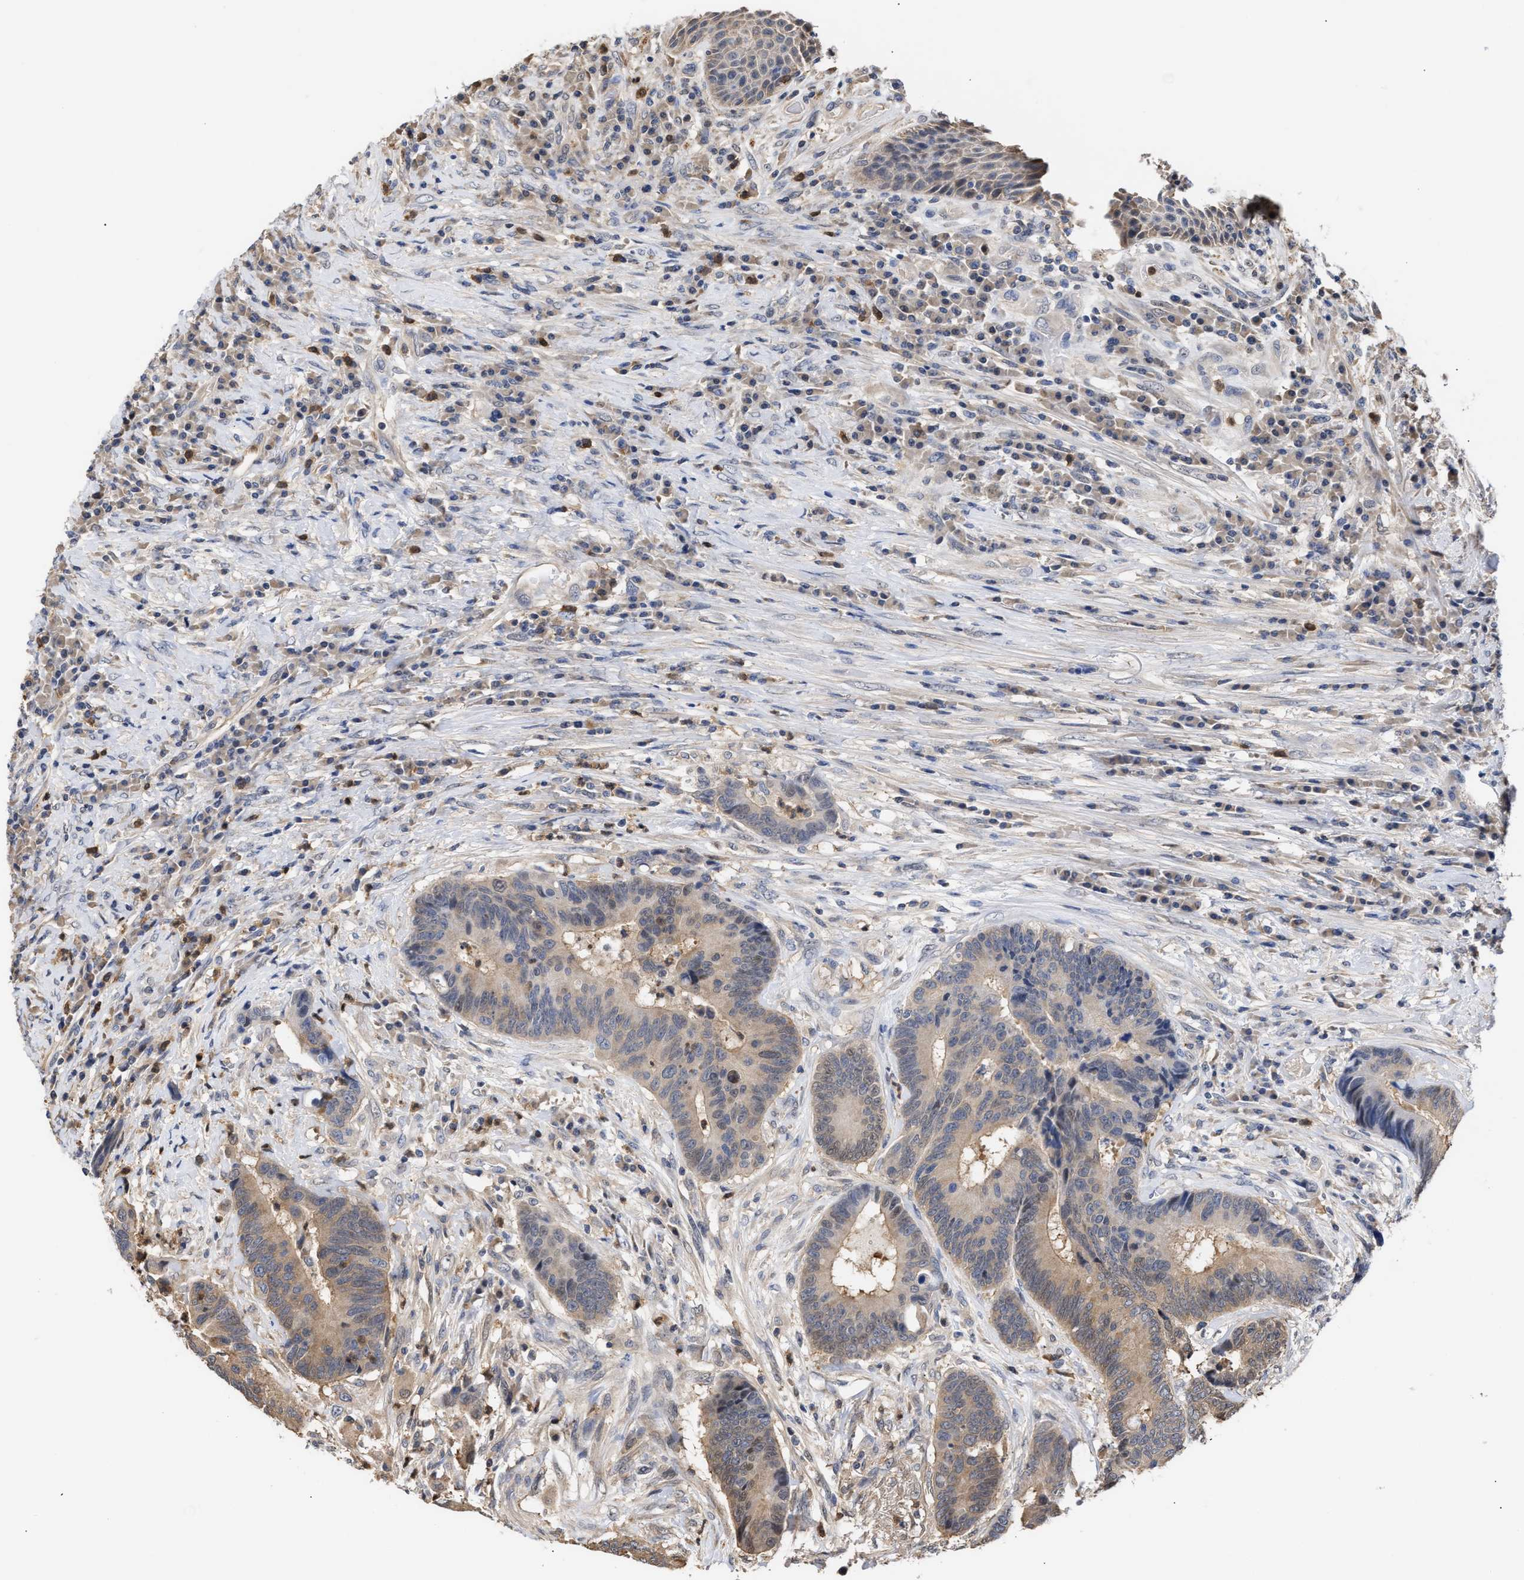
{"staining": {"intensity": "weak", "quantity": "25%-75%", "location": "cytoplasmic/membranous"}, "tissue": "colorectal cancer", "cell_type": "Tumor cells", "image_type": "cancer", "snomed": [{"axis": "morphology", "description": "Adenocarcinoma, NOS"}, {"axis": "topography", "description": "Rectum"}, {"axis": "topography", "description": "Anal"}], "caption": "Immunohistochemical staining of human adenocarcinoma (colorectal) demonstrates low levels of weak cytoplasmic/membranous protein positivity in about 25%-75% of tumor cells.", "gene": "KLHDC1", "patient": {"sex": "female", "age": 89}}